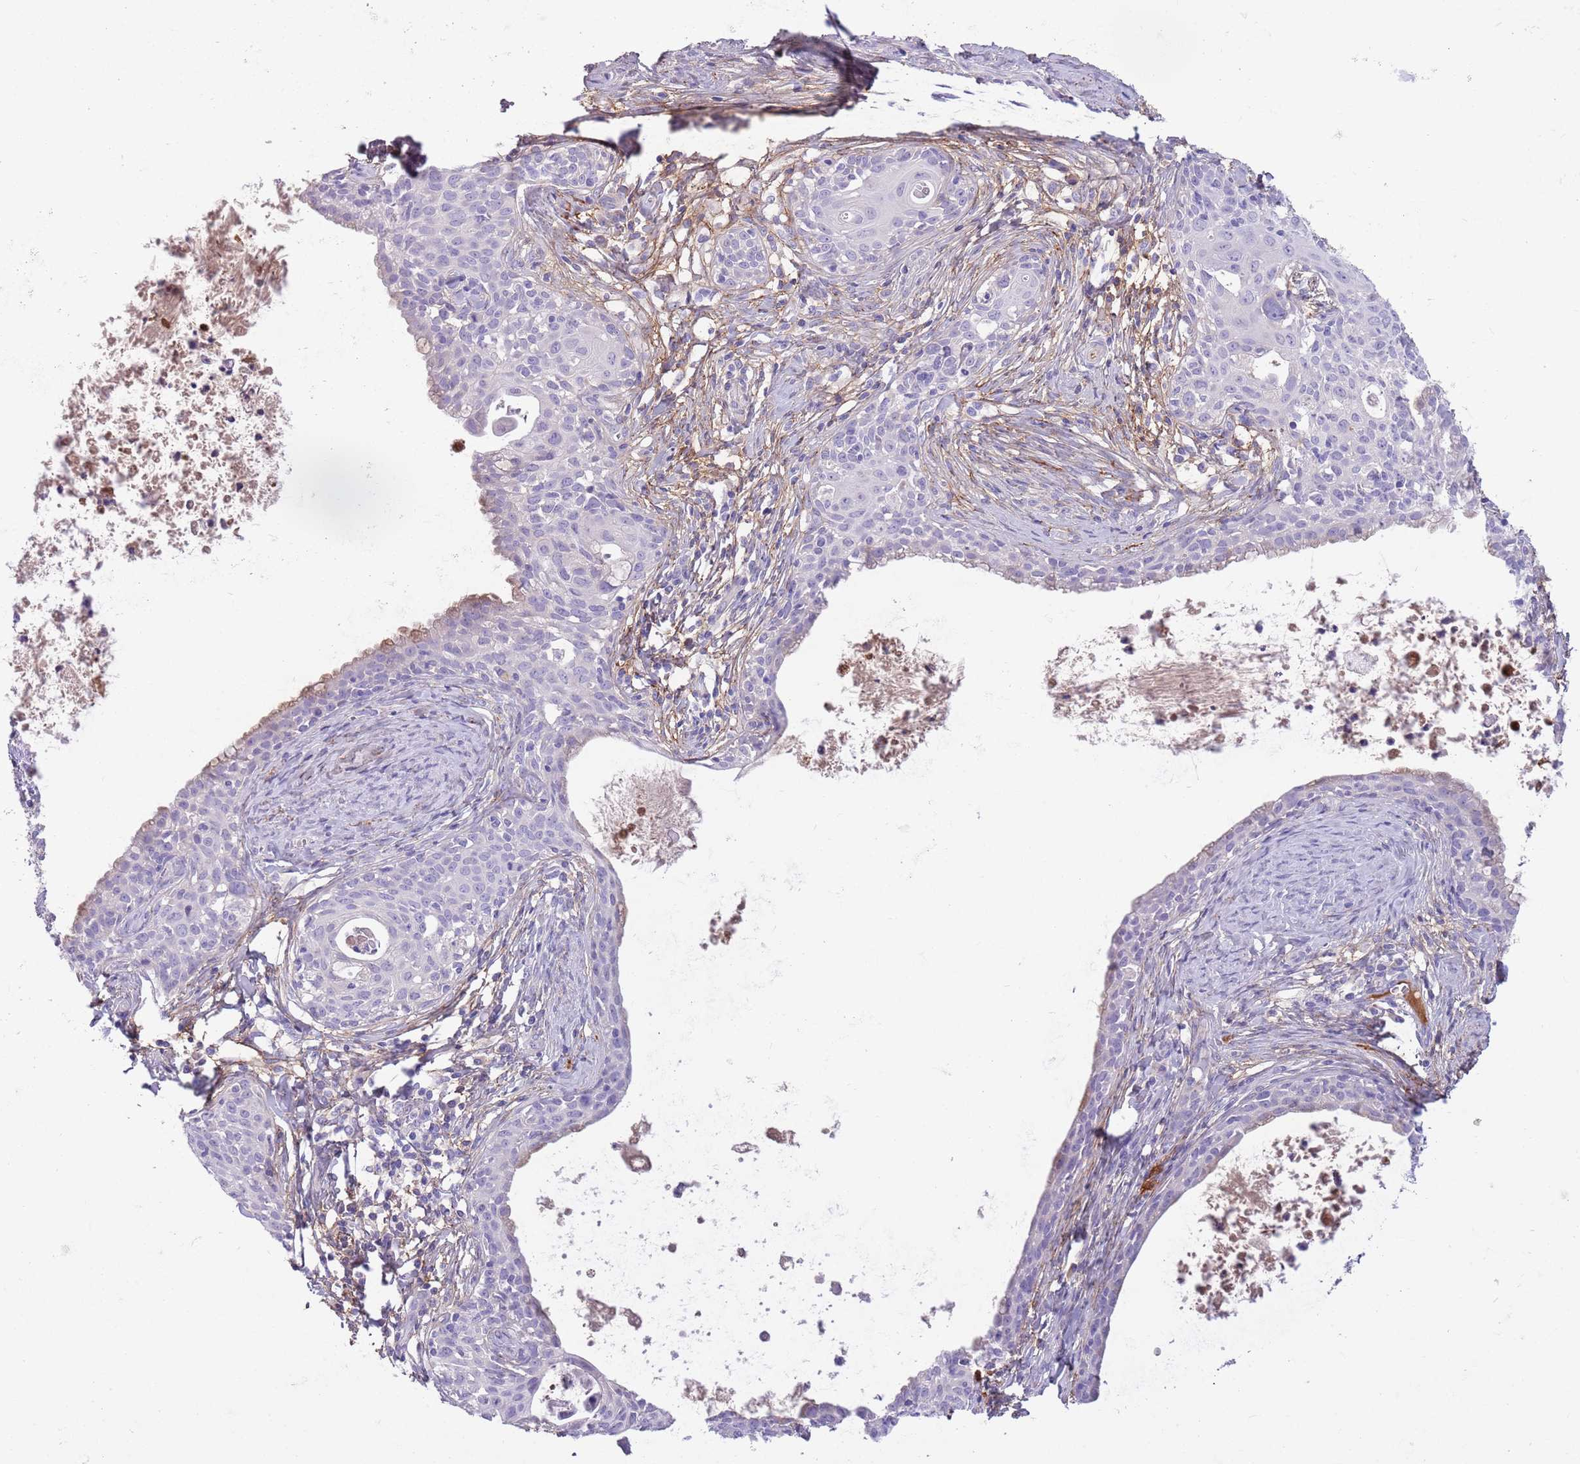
{"staining": {"intensity": "negative", "quantity": "none", "location": "none"}, "tissue": "cervical cancer", "cell_type": "Tumor cells", "image_type": "cancer", "snomed": [{"axis": "morphology", "description": "Squamous cell carcinoma, NOS"}, {"axis": "topography", "description": "Cervix"}], "caption": "This is an immunohistochemistry (IHC) photomicrograph of cervical squamous cell carcinoma. There is no staining in tumor cells.", "gene": "LEPROTL1", "patient": {"sex": "female", "age": 52}}